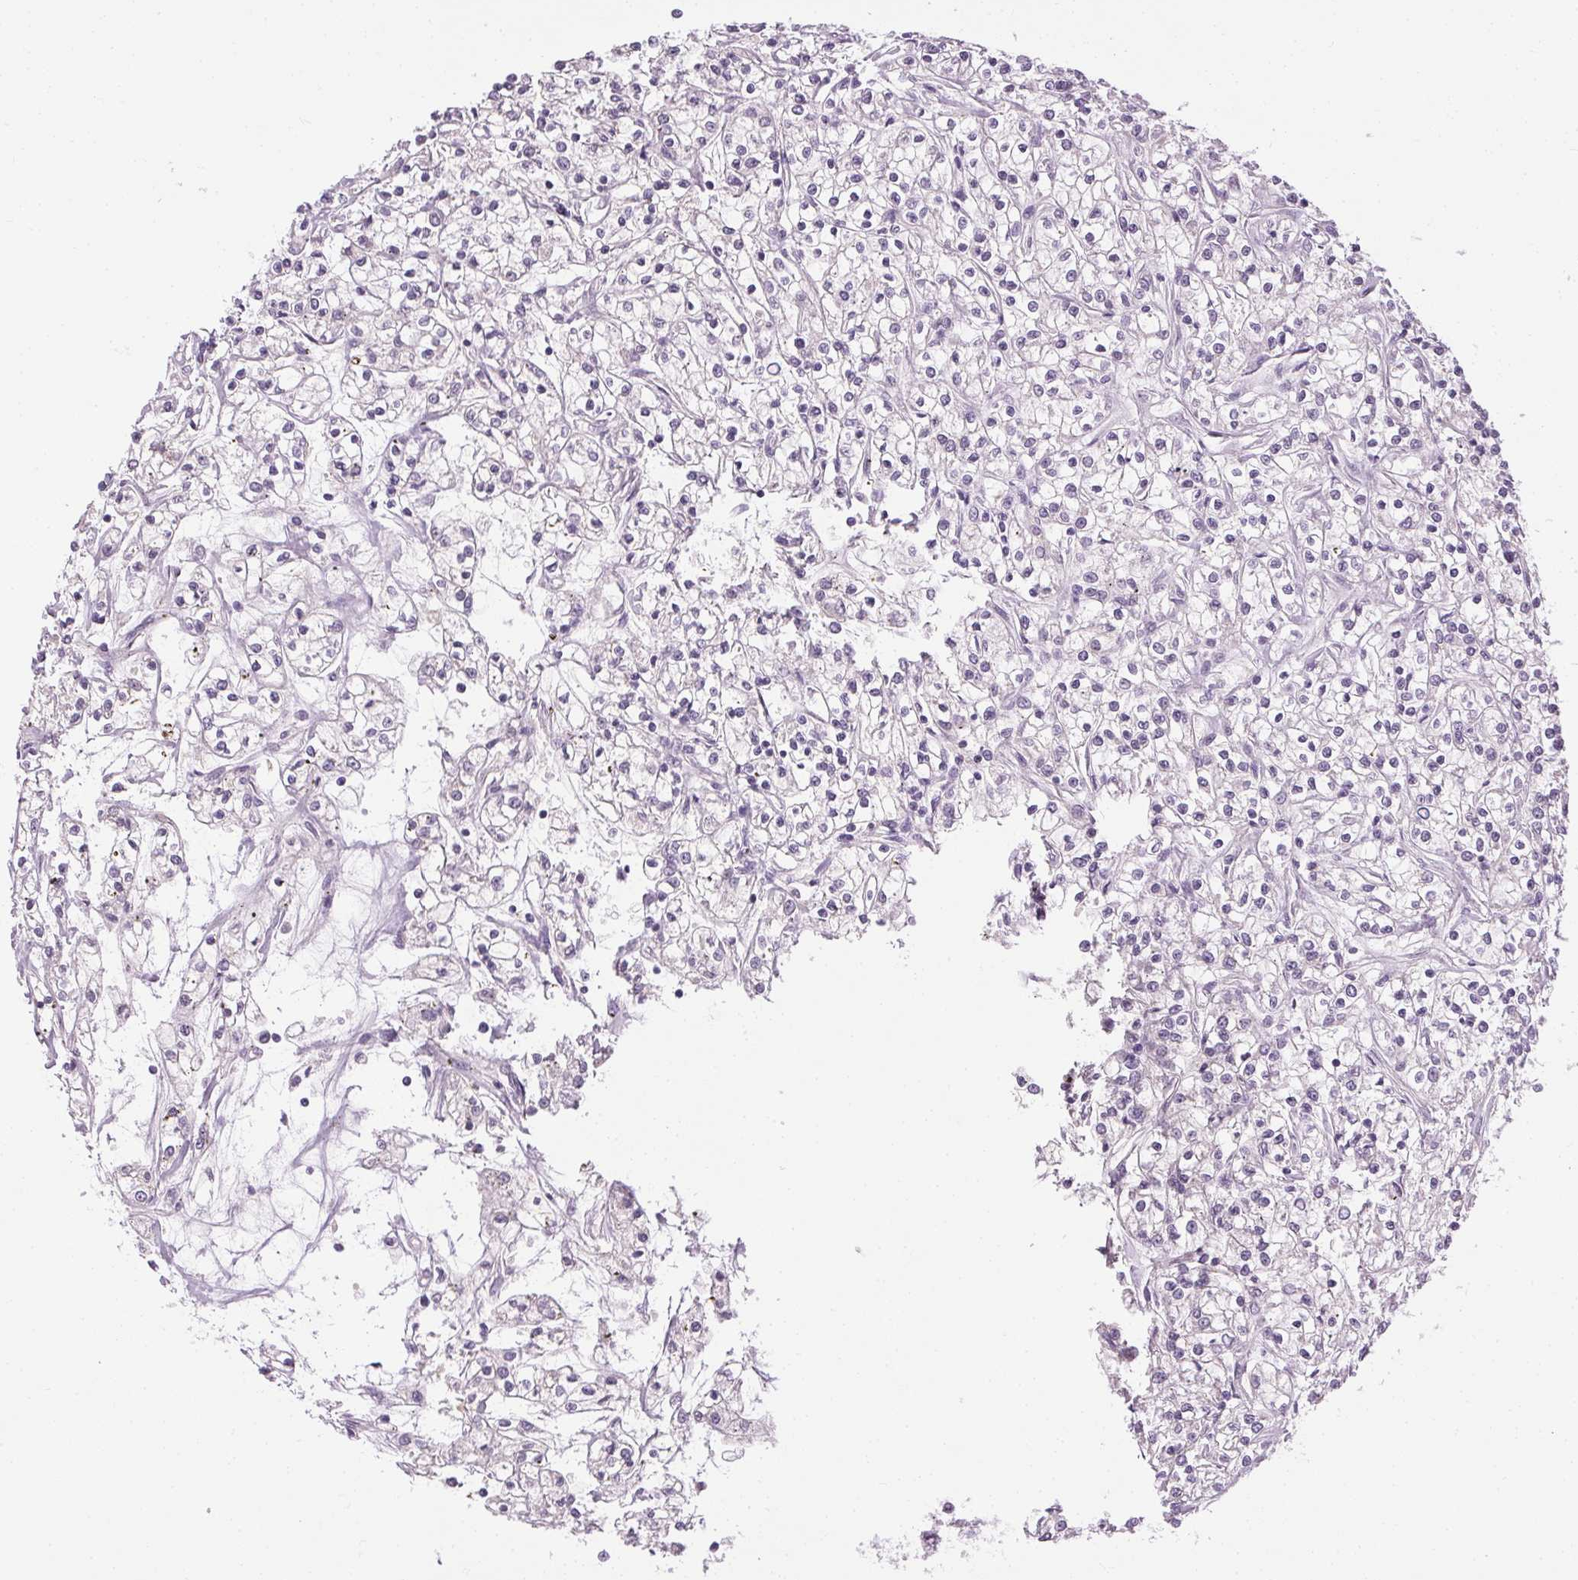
{"staining": {"intensity": "negative", "quantity": "none", "location": "none"}, "tissue": "renal cancer", "cell_type": "Tumor cells", "image_type": "cancer", "snomed": [{"axis": "morphology", "description": "Adenocarcinoma, NOS"}, {"axis": "topography", "description": "Kidney"}], "caption": "DAB immunohistochemical staining of renal cancer (adenocarcinoma) exhibits no significant expression in tumor cells.", "gene": "FAM168A", "patient": {"sex": "female", "age": 59}}